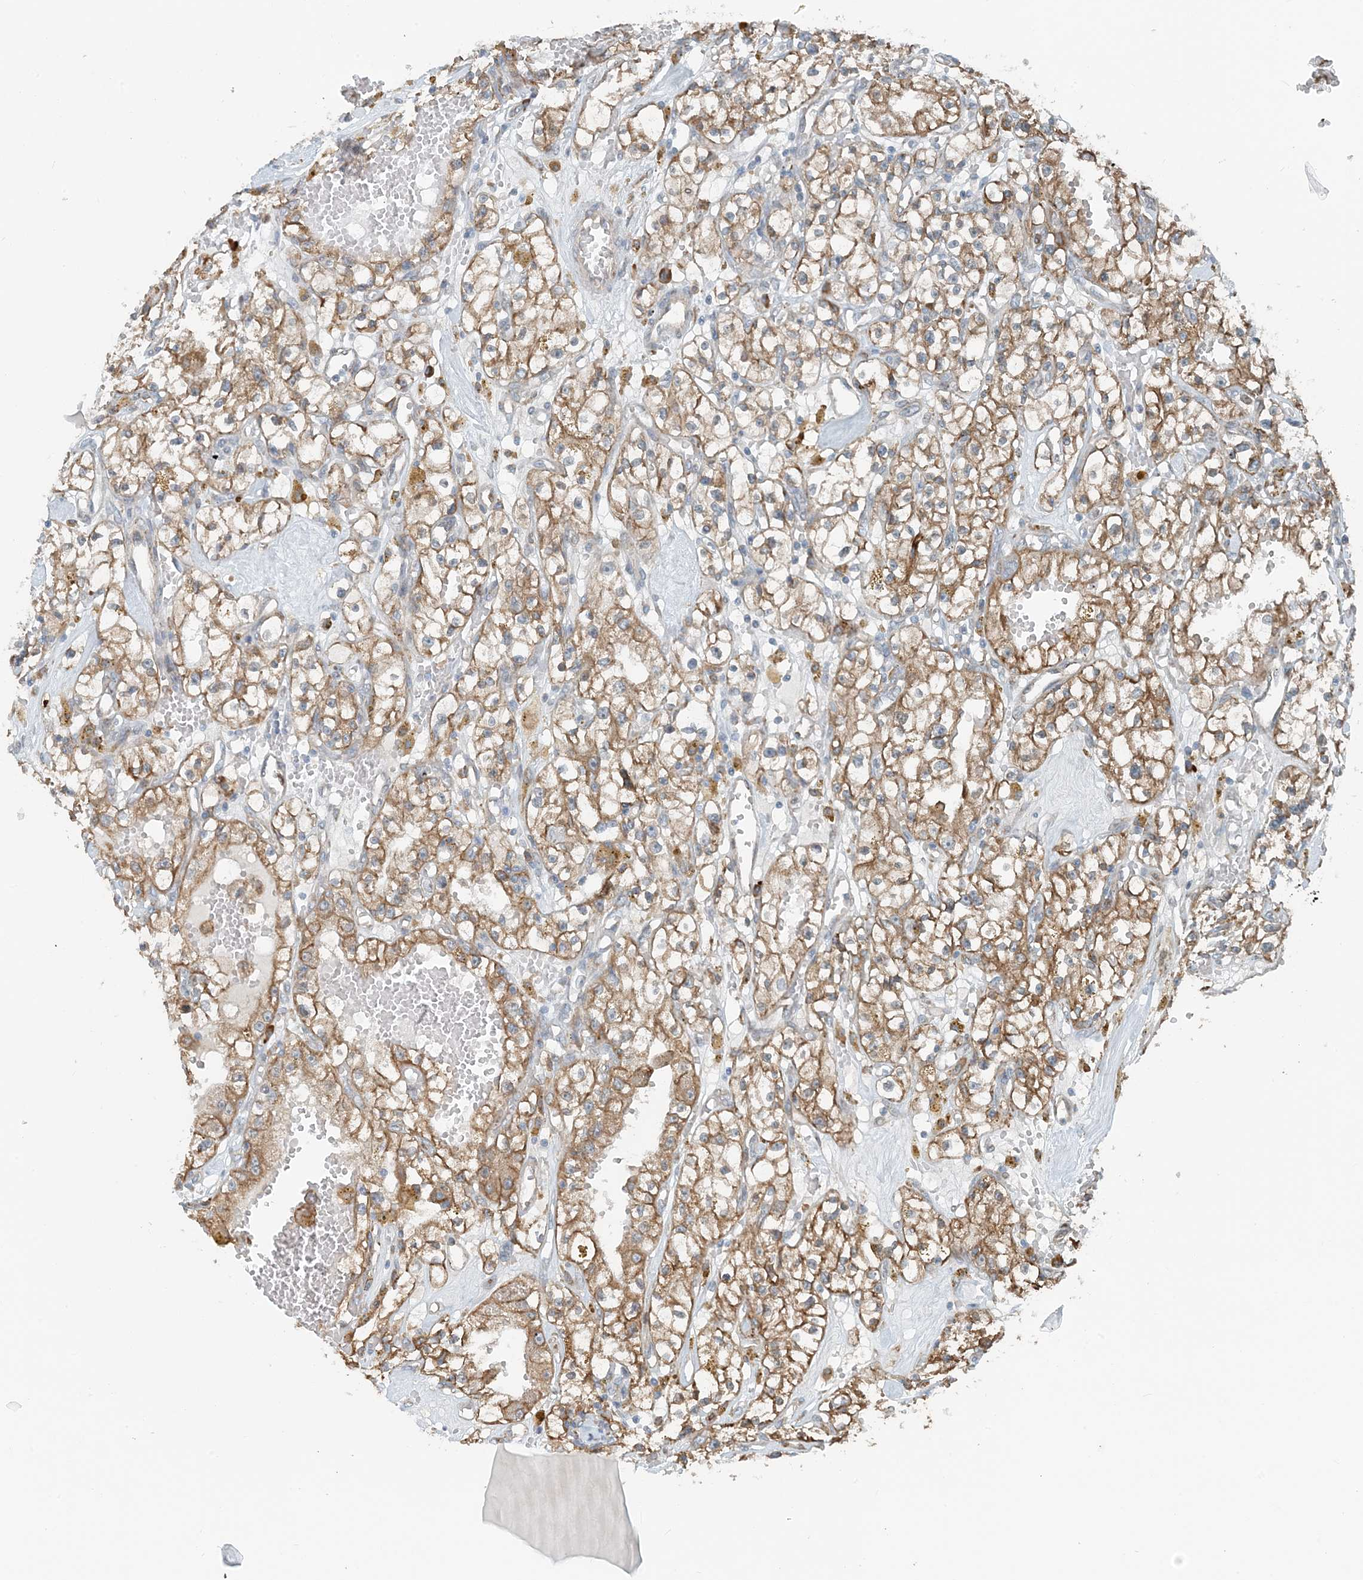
{"staining": {"intensity": "moderate", "quantity": ">75%", "location": "cytoplasmic/membranous"}, "tissue": "renal cancer", "cell_type": "Tumor cells", "image_type": "cancer", "snomed": [{"axis": "morphology", "description": "Adenocarcinoma, NOS"}, {"axis": "topography", "description": "Kidney"}], "caption": "There is medium levels of moderate cytoplasmic/membranous expression in tumor cells of renal cancer, as demonstrated by immunohistochemical staining (brown color).", "gene": "CERKL", "patient": {"sex": "male", "age": 56}}